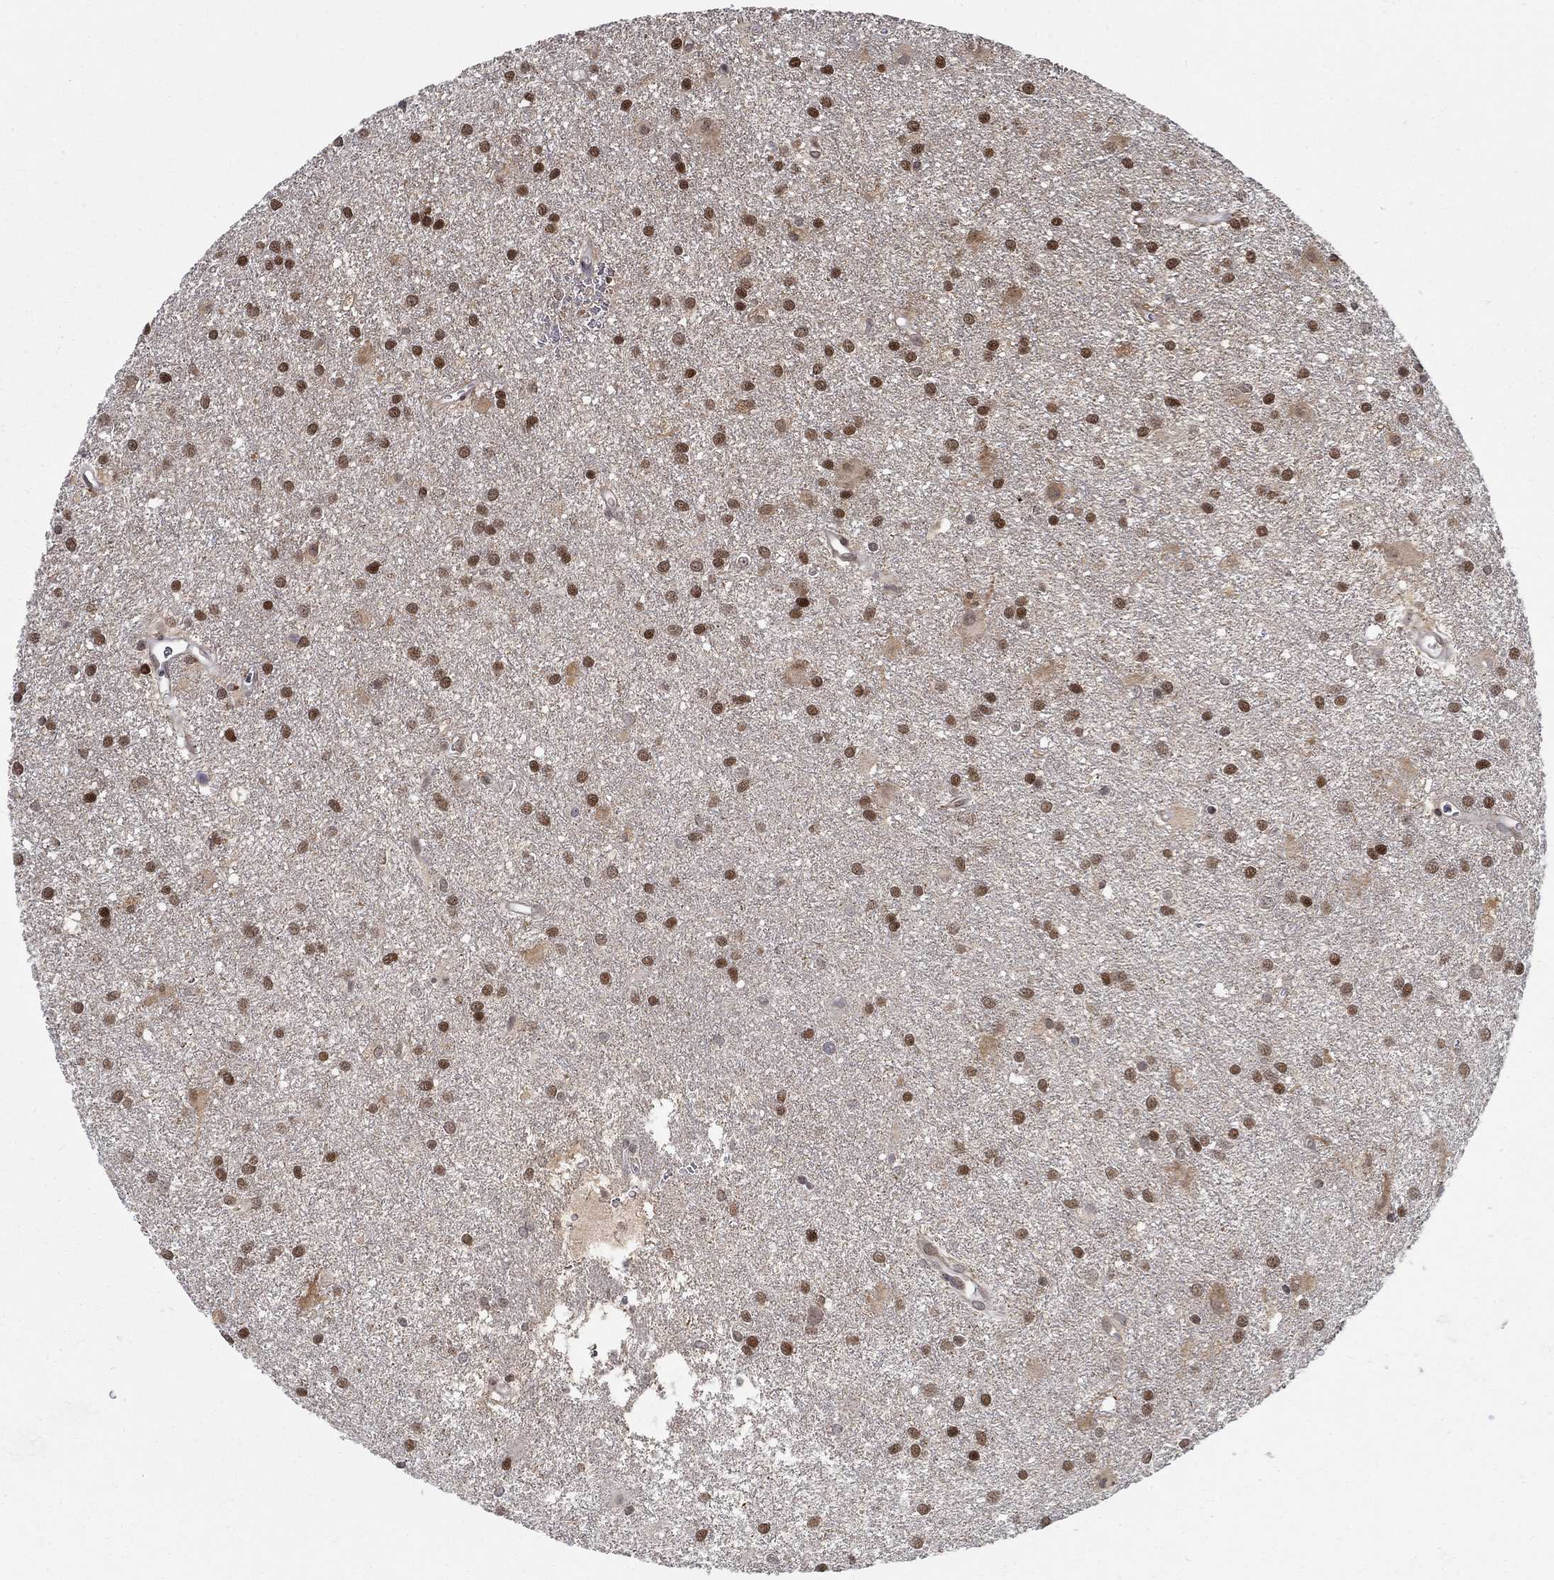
{"staining": {"intensity": "strong", "quantity": ">75%", "location": "nuclear"}, "tissue": "glioma", "cell_type": "Tumor cells", "image_type": "cancer", "snomed": [{"axis": "morphology", "description": "Glioma, malignant, Low grade"}, {"axis": "topography", "description": "Brain"}], "caption": "Strong nuclear expression for a protein is present in approximately >75% of tumor cells of malignant glioma (low-grade) using immunohistochemistry (IHC).", "gene": "ZNF594", "patient": {"sex": "male", "age": 58}}